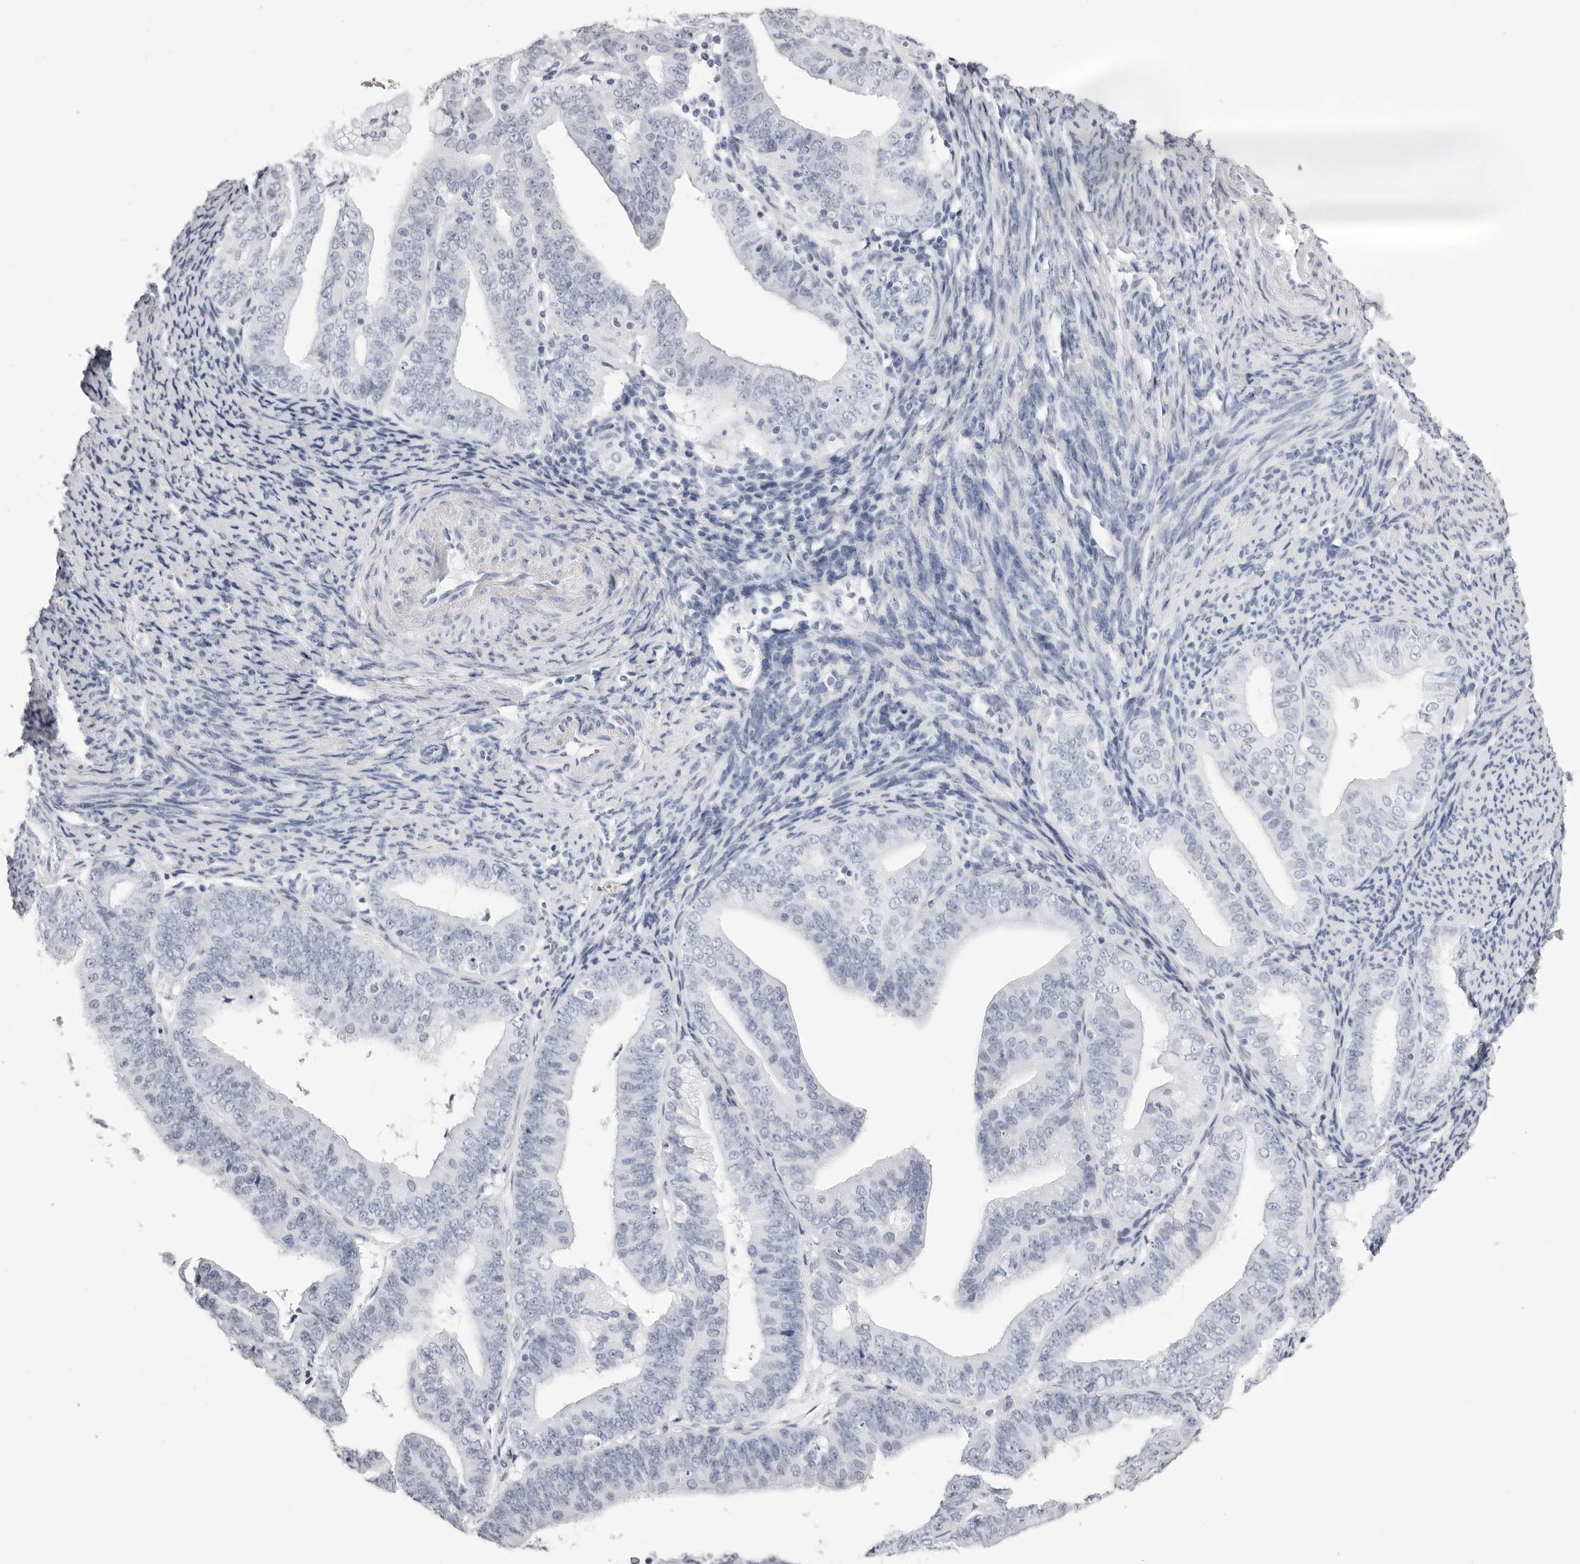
{"staining": {"intensity": "negative", "quantity": "none", "location": "none"}, "tissue": "endometrial cancer", "cell_type": "Tumor cells", "image_type": "cancer", "snomed": [{"axis": "morphology", "description": "Adenocarcinoma, NOS"}, {"axis": "topography", "description": "Endometrium"}], "caption": "Protein analysis of endometrial adenocarcinoma exhibits no significant positivity in tumor cells.", "gene": "RHO", "patient": {"sex": "female", "age": 63}}